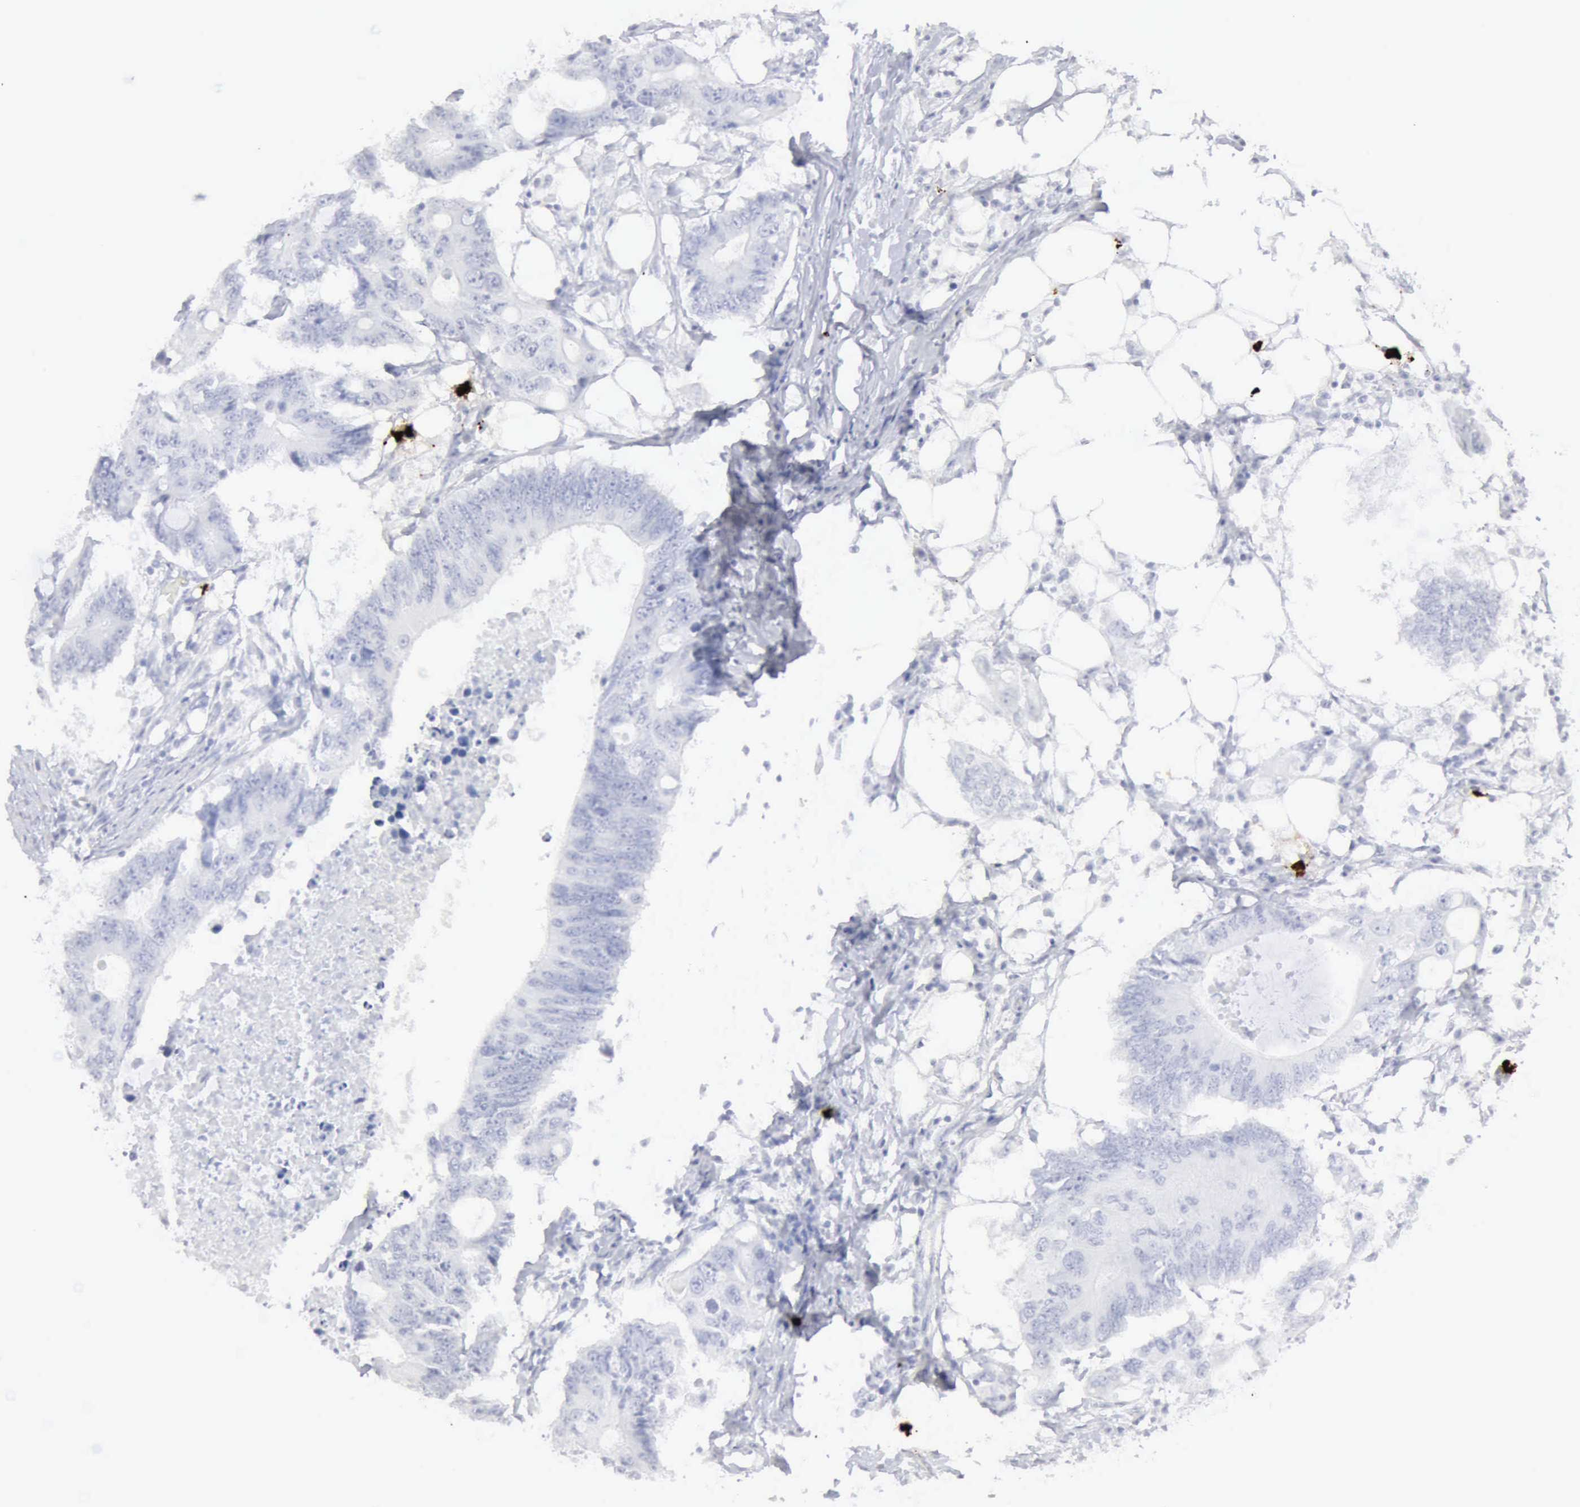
{"staining": {"intensity": "negative", "quantity": "none", "location": "none"}, "tissue": "colorectal cancer", "cell_type": "Tumor cells", "image_type": "cancer", "snomed": [{"axis": "morphology", "description": "Adenocarcinoma, NOS"}, {"axis": "topography", "description": "Colon"}], "caption": "Immunohistochemistry photomicrograph of colorectal cancer (adenocarcinoma) stained for a protein (brown), which reveals no positivity in tumor cells.", "gene": "CMA1", "patient": {"sex": "male", "age": 71}}